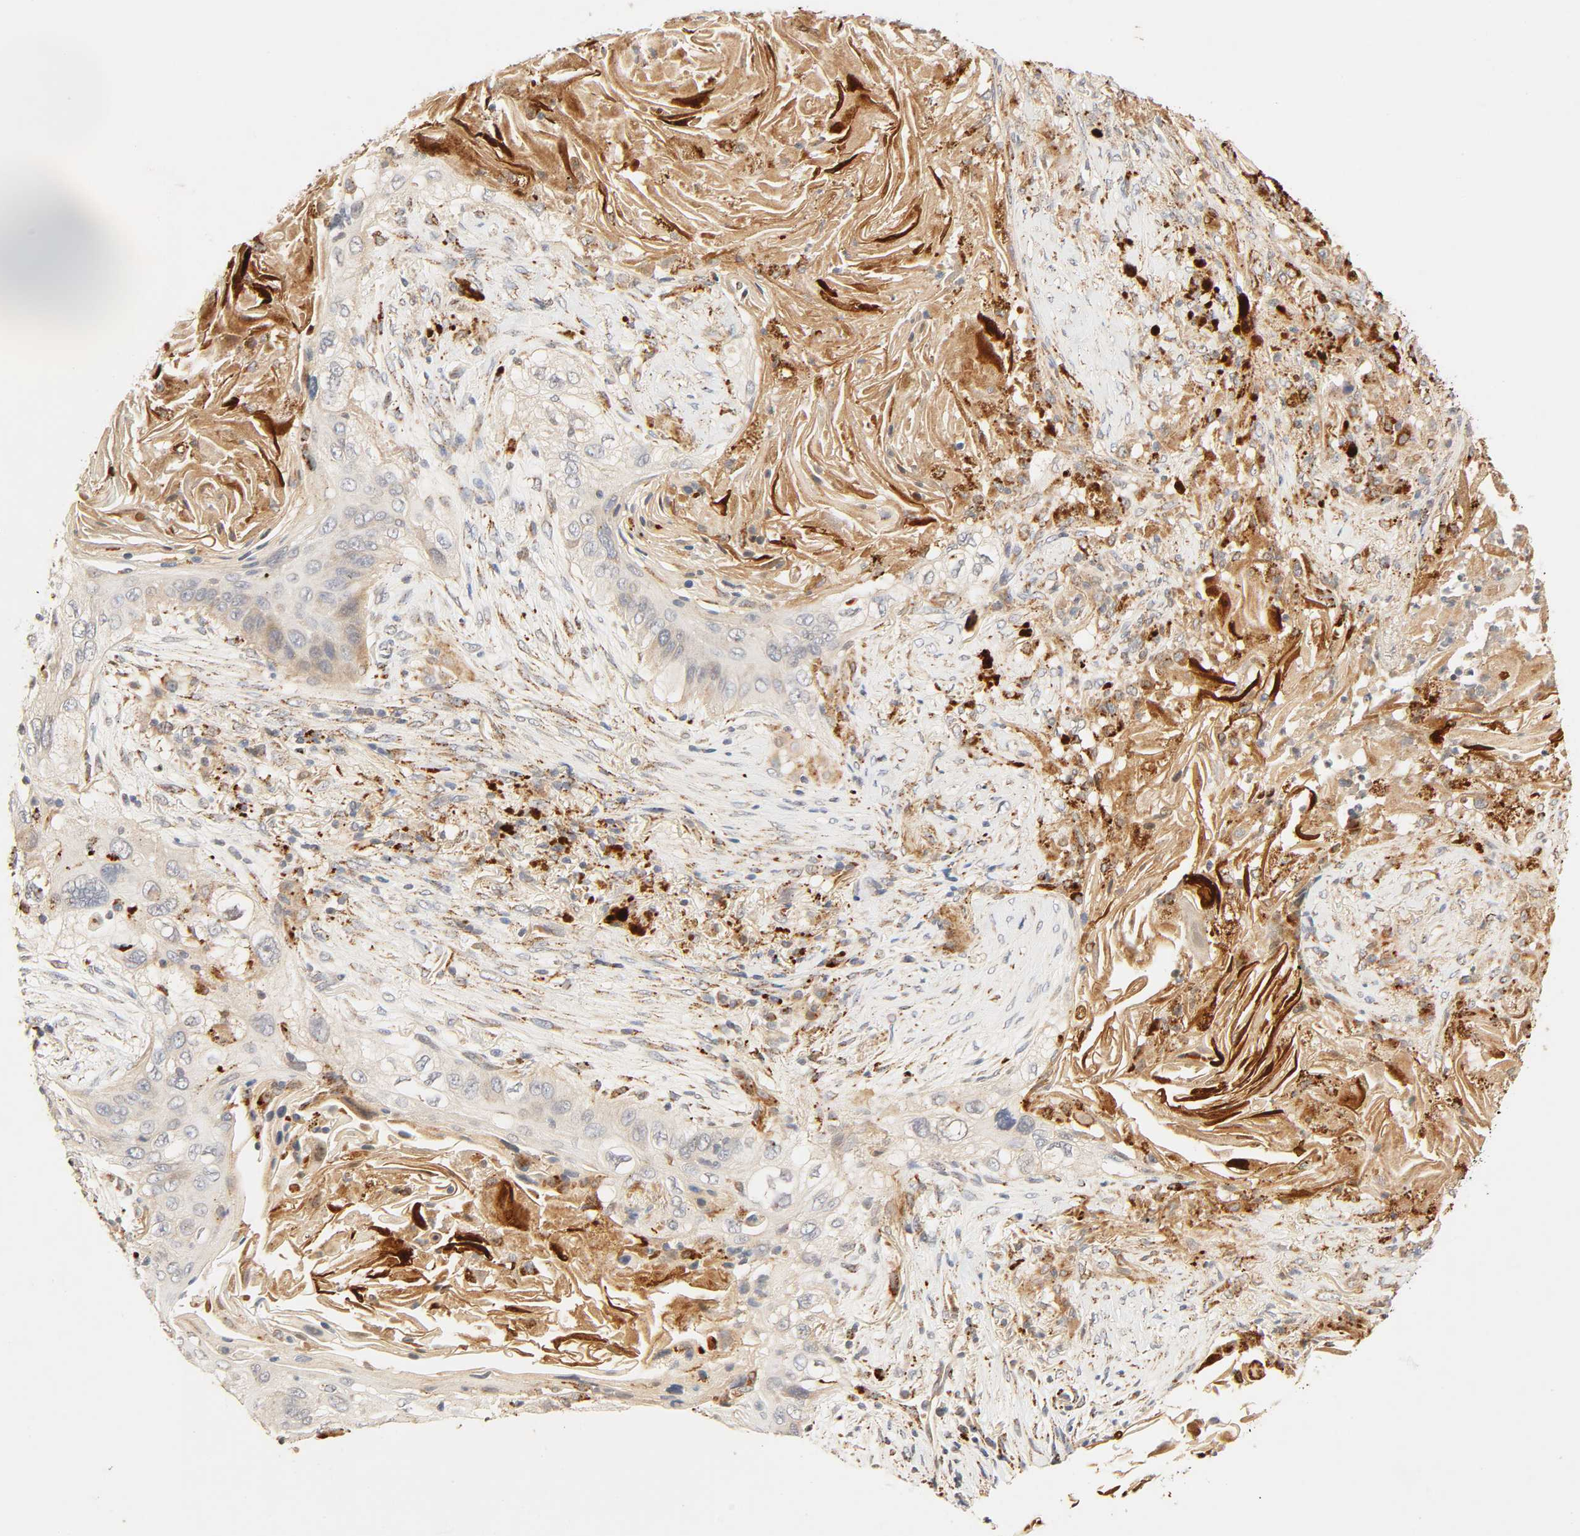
{"staining": {"intensity": "weak", "quantity": "25%-75%", "location": "cytoplasmic/membranous"}, "tissue": "lung cancer", "cell_type": "Tumor cells", "image_type": "cancer", "snomed": [{"axis": "morphology", "description": "Squamous cell carcinoma, NOS"}, {"axis": "topography", "description": "Lung"}], "caption": "The image exhibits staining of lung cancer (squamous cell carcinoma), revealing weak cytoplasmic/membranous protein staining (brown color) within tumor cells. The staining was performed using DAB, with brown indicating positive protein expression. Nuclei are stained blue with hematoxylin.", "gene": "MAPK6", "patient": {"sex": "female", "age": 67}}